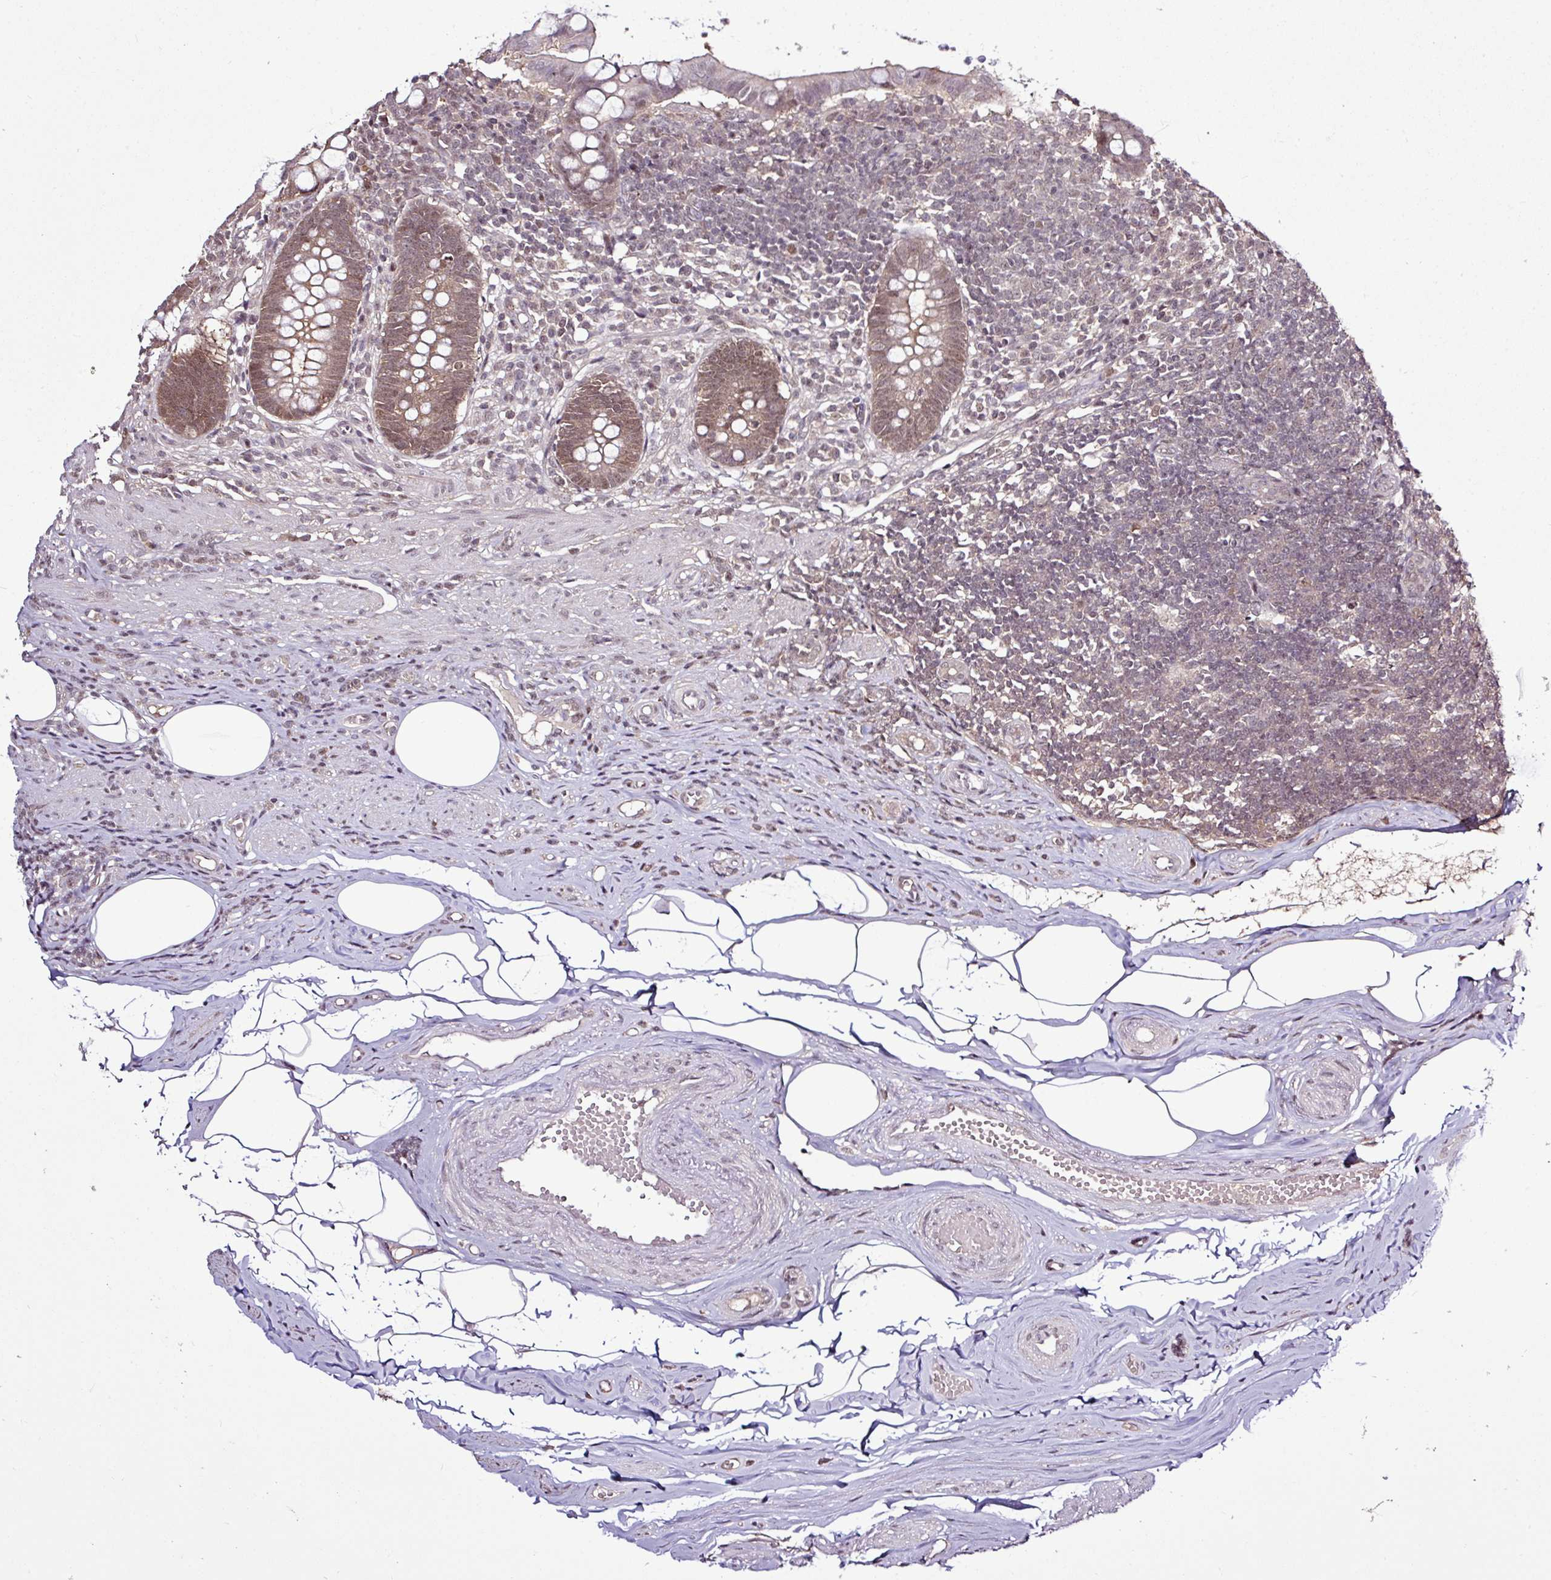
{"staining": {"intensity": "moderate", "quantity": ">75%", "location": "cytoplasmic/membranous,nuclear"}, "tissue": "appendix", "cell_type": "Glandular cells", "image_type": "normal", "snomed": [{"axis": "morphology", "description": "Normal tissue, NOS"}, {"axis": "topography", "description": "Appendix"}], "caption": "A medium amount of moderate cytoplasmic/membranous,nuclear positivity is present in about >75% of glandular cells in unremarkable appendix.", "gene": "ITPKC", "patient": {"sex": "female", "age": 56}}